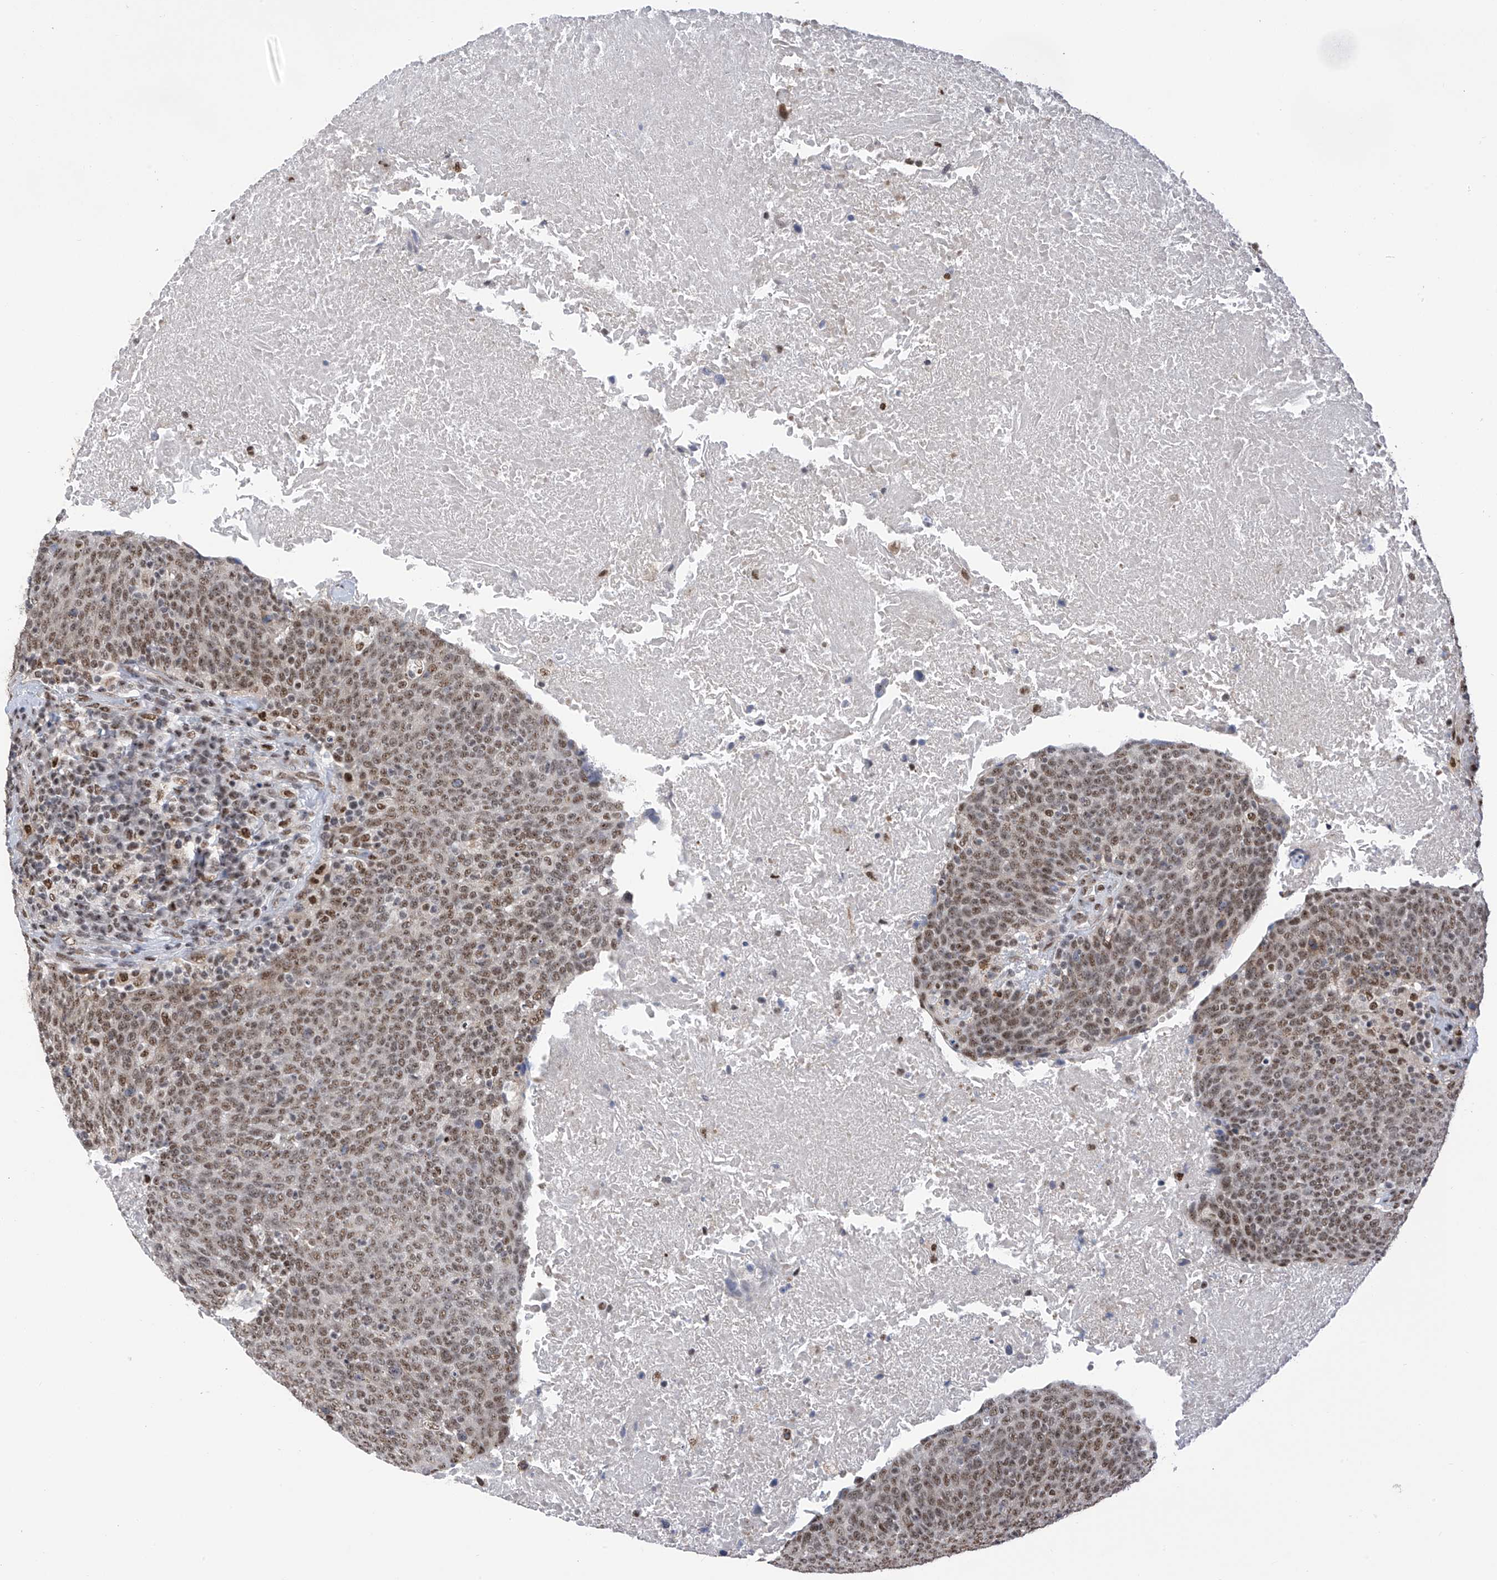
{"staining": {"intensity": "moderate", "quantity": ">75%", "location": "nuclear"}, "tissue": "head and neck cancer", "cell_type": "Tumor cells", "image_type": "cancer", "snomed": [{"axis": "morphology", "description": "Squamous cell carcinoma, NOS"}, {"axis": "morphology", "description": "Squamous cell carcinoma, metastatic, NOS"}, {"axis": "topography", "description": "Lymph node"}, {"axis": "topography", "description": "Head-Neck"}], "caption": "A brown stain labels moderate nuclear expression of a protein in human head and neck squamous cell carcinoma tumor cells. The protein is stained brown, and the nuclei are stained in blue (DAB (3,3'-diaminobenzidine) IHC with brightfield microscopy, high magnification).", "gene": "APLF", "patient": {"sex": "male", "age": 62}}